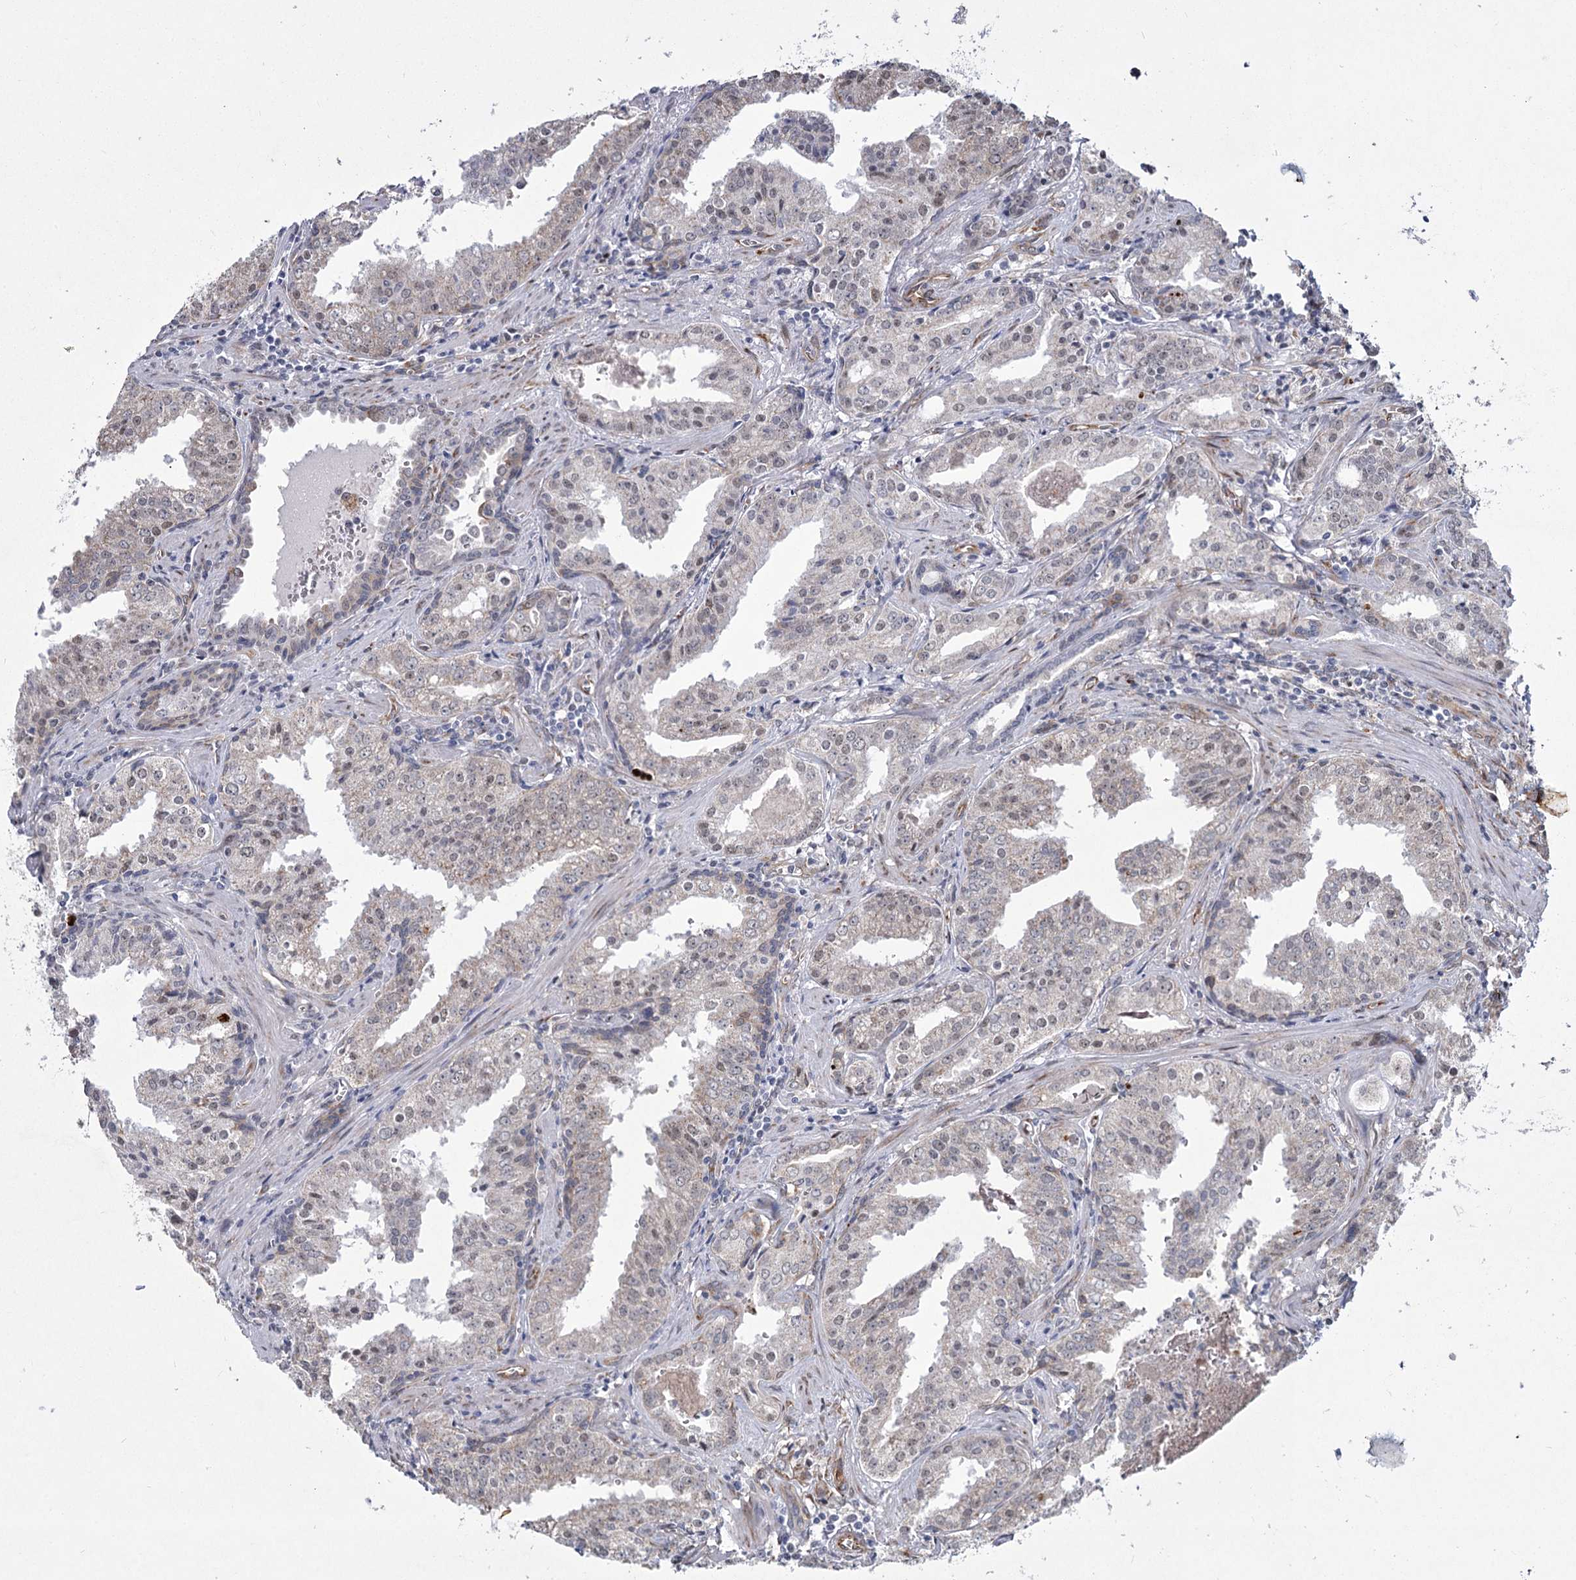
{"staining": {"intensity": "weak", "quantity": "<25%", "location": "cytoplasmic/membranous,nuclear"}, "tissue": "prostate cancer", "cell_type": "Tumor cells", "image_type": "cancer", "snomed": [{"axis": "morphology", "description": "Adenocarcinoma, High grade"}, {"axis": "topography", "description": "Prostate"}], "caption": "Tumor cells are negative for protein expression in human adenocarcinoma (high-grade) (prostate).", "gene": "YBX3", "patient": {"sex": "male", "age": 68}}